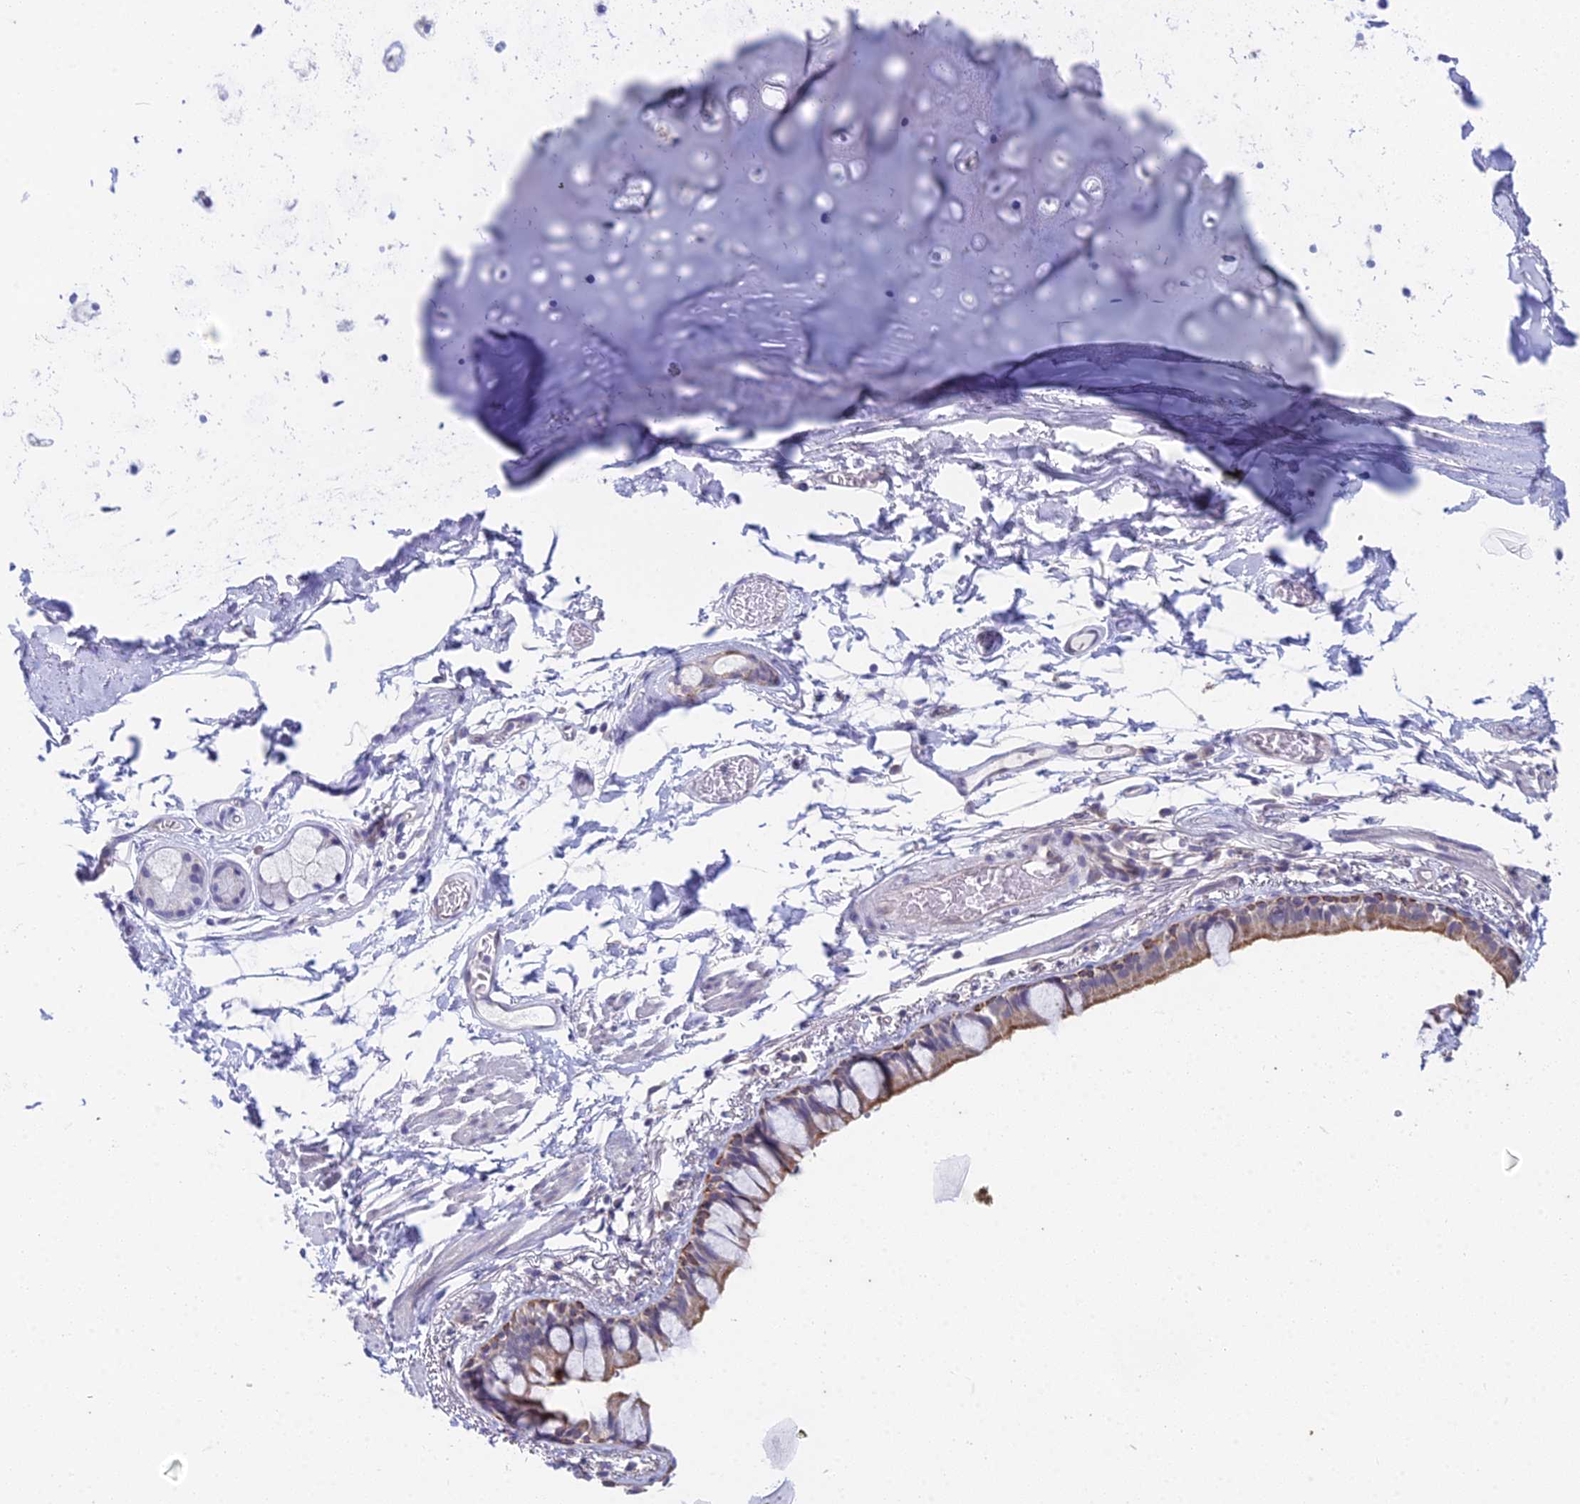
{"staining": {"intensity": "moderate", "quantity": "25%-75%", "location": "cytoplasmic/membranous"}, "tissue": "bronchus", "cell_type": "Respiratory epithelial cells", "image_type": "normal", "snomed": [{"axis": "morphology", "description": "Normal tissue, NOS"}, {"axis": "topography", "description": "Cartilage tissue"}], "caption": "IHC image of benign bronchus: human bronchus stained using IHC reveals medium levels of moderate protein expression localized specifically in the cytoplasmic/membranous of respiratory epithelial cells, appearing as a cytoplasmic/membranous brown color.", "gene": "EEF2KMT", "patient": {"sex": "male", "age": 63}}